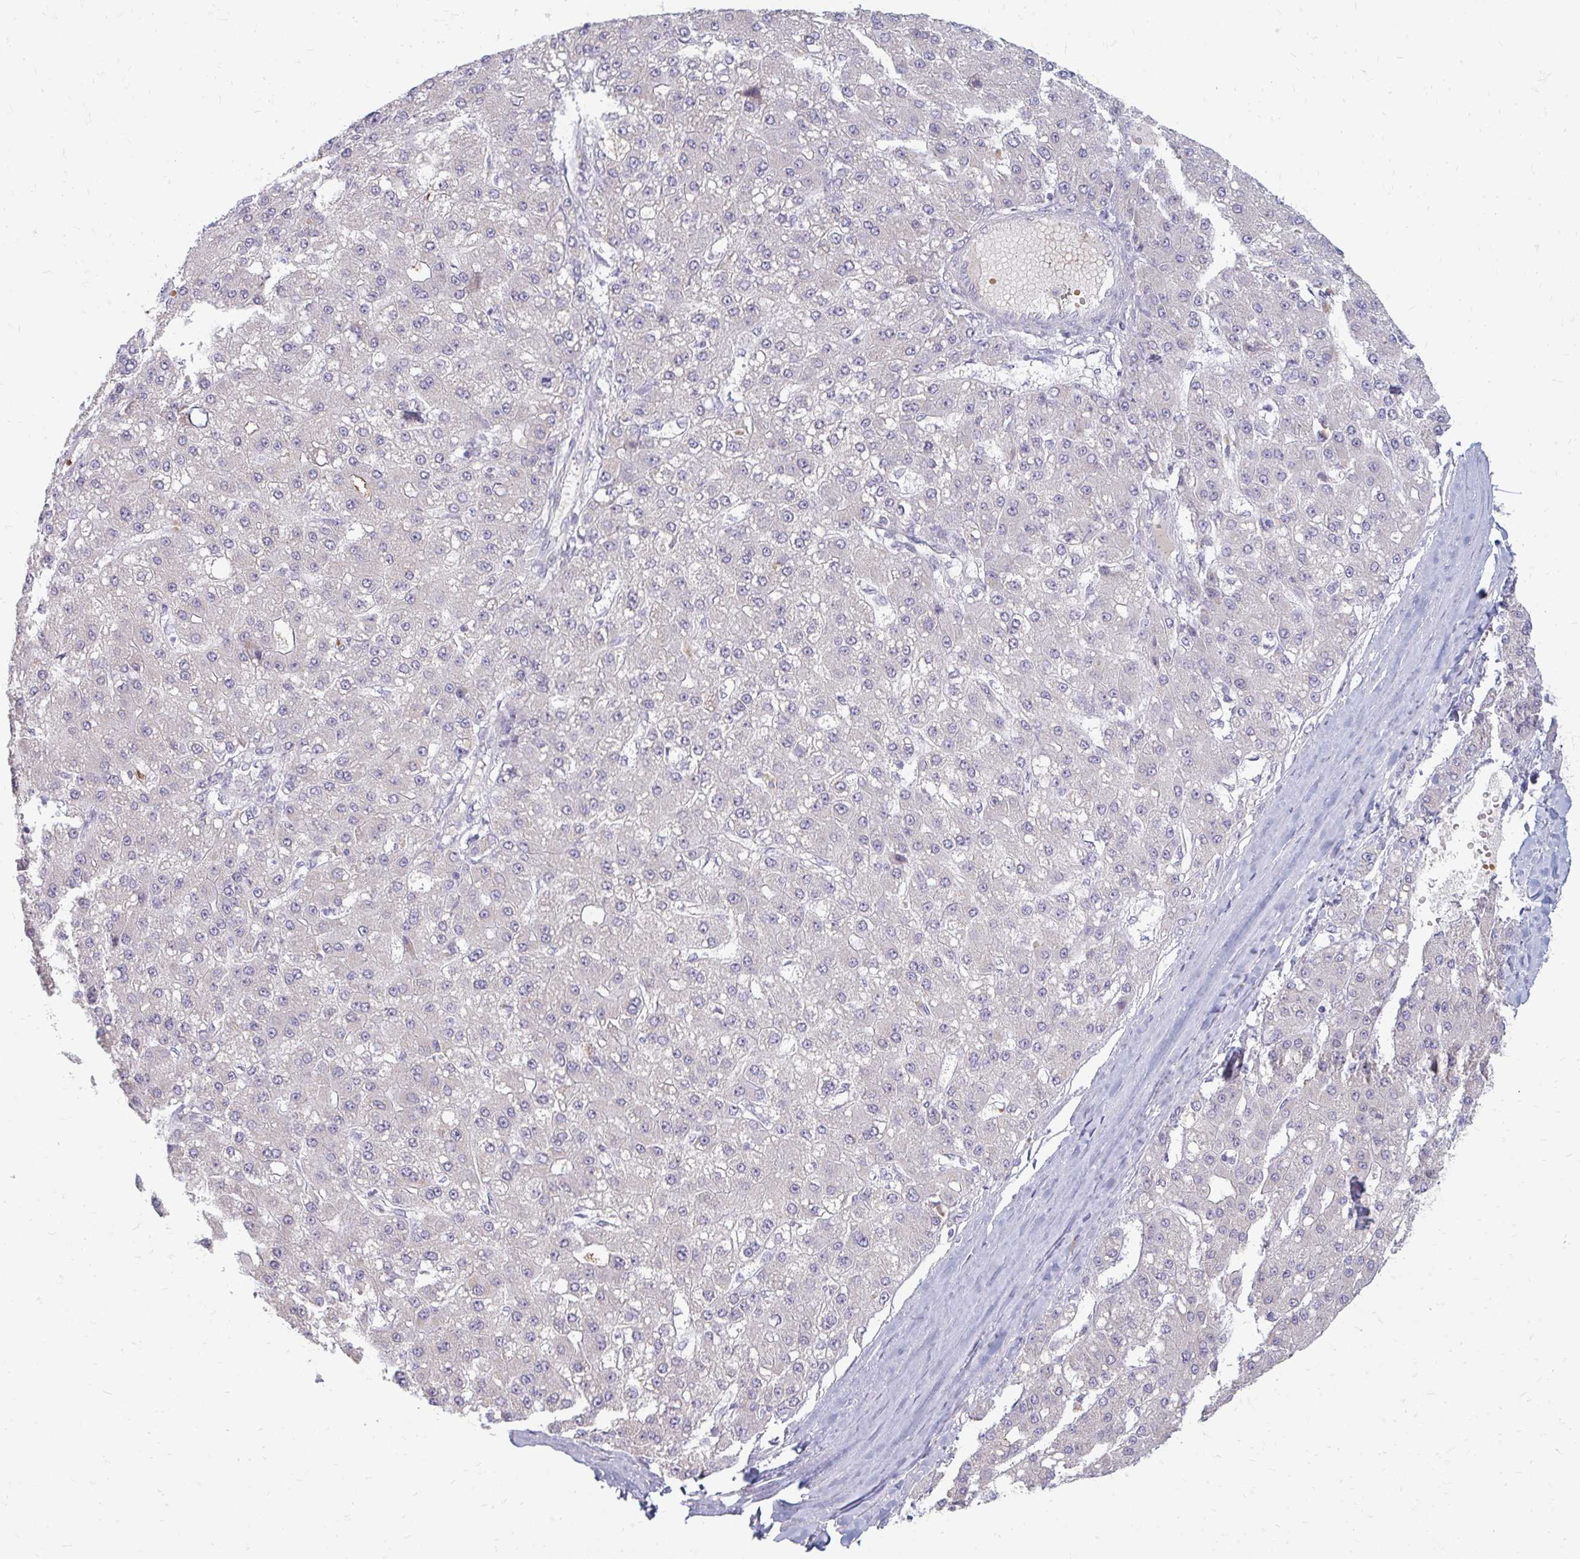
{"staining": {"intensity": "weak", "quantity": "25%-75%", "location": "cytoplasmic/membranous"}, "tissue": "liver cancer", "cell_type": "Tumor cells", "image_type": "cancer", "snomed": [{"axis": "morphology", "description": "Carcinoma, Hepatocellular, NOS"}, {"axis": "topography", "description": "Liver"}], "caption": "A micrograph showing weak cytoplasmic/membranous expression in about 25%-75% of tumor cells in liver hepatocellular carcinoma, as visualized by brown immunohistochemical staining.", "gene": "RAB33A", "patient": {"sex": "male", "age": 67}}